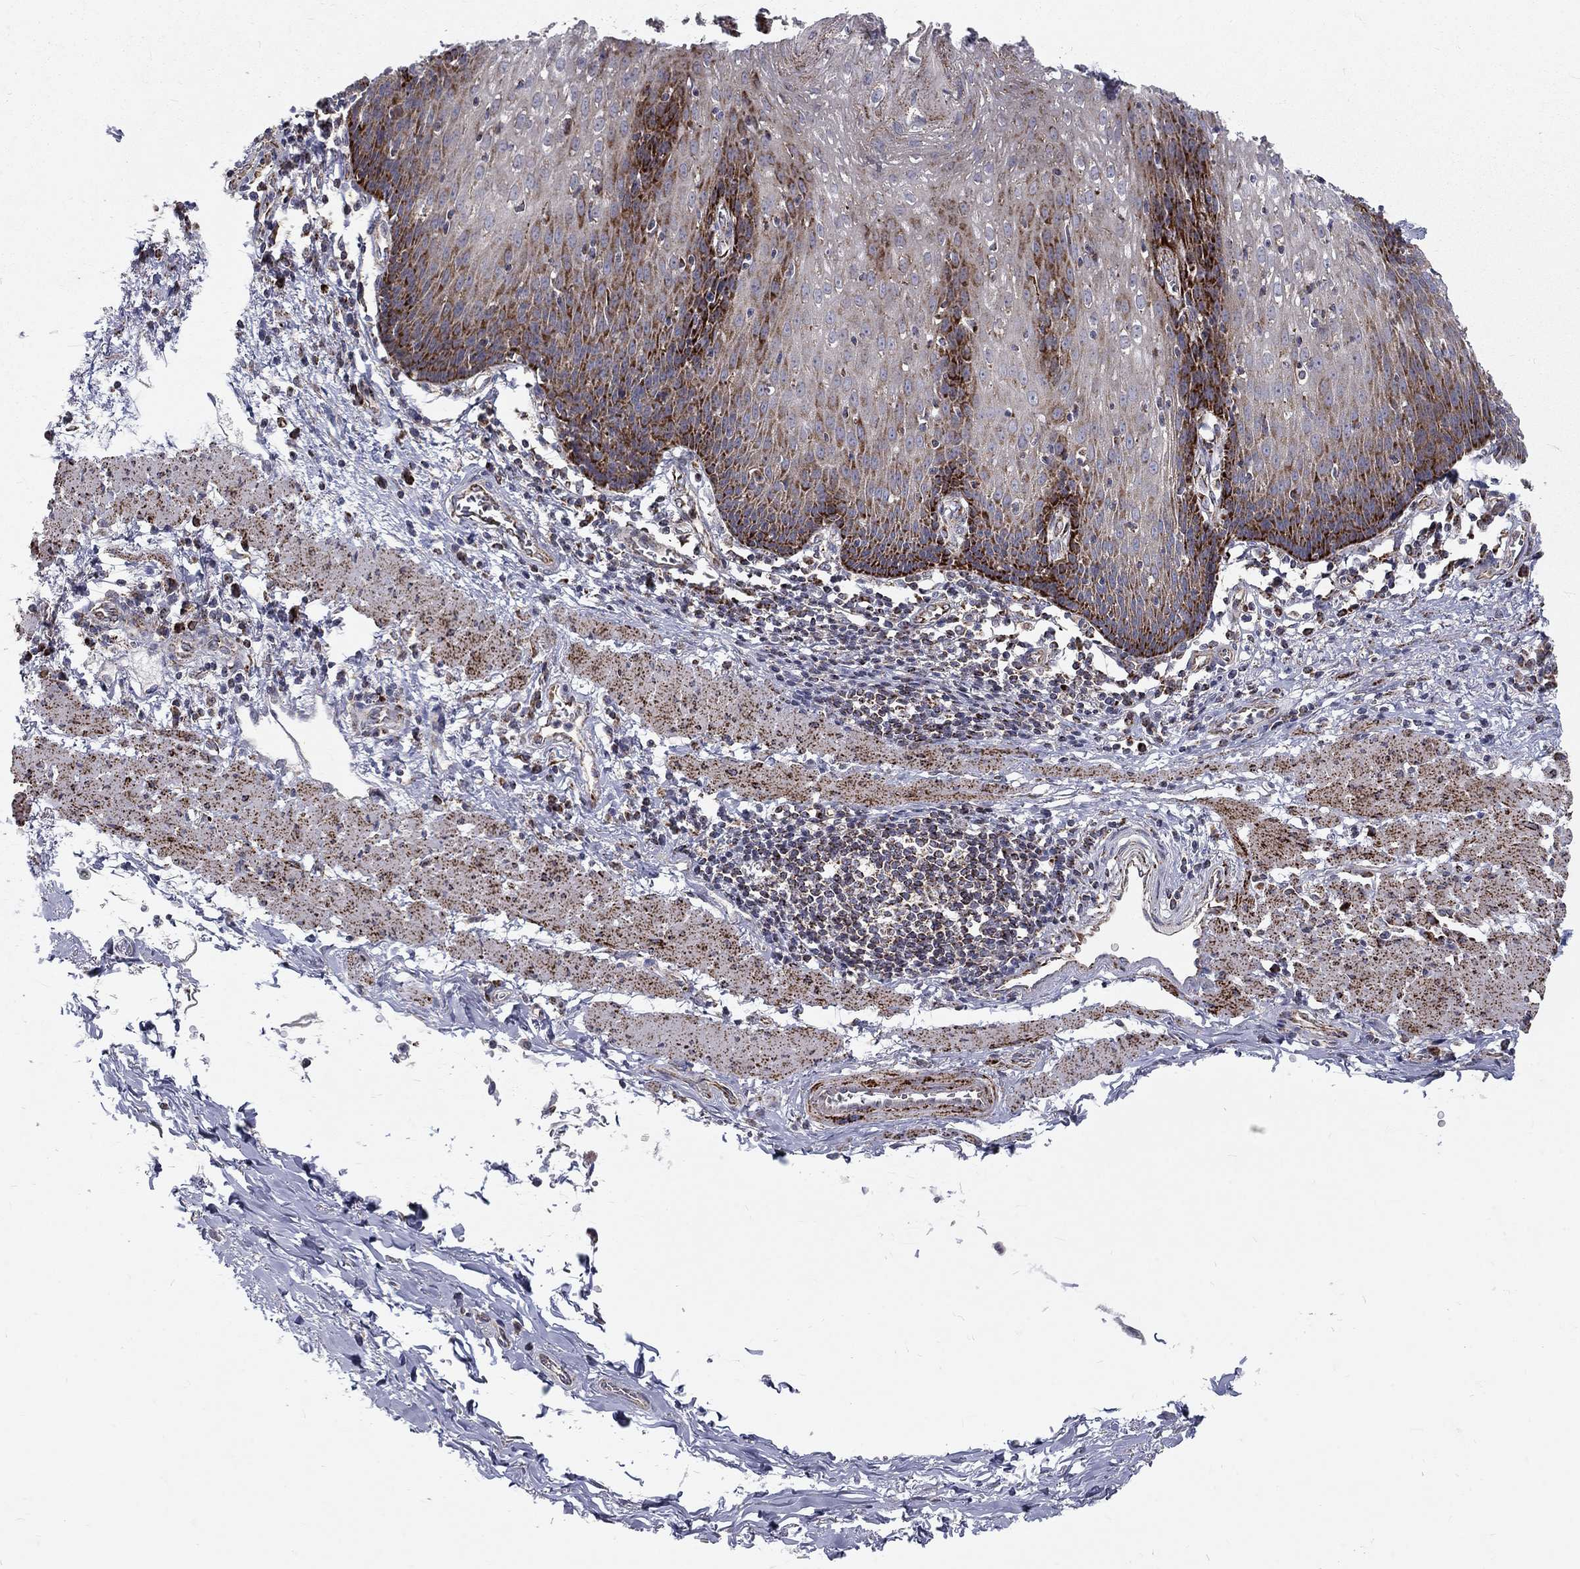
{"staining": {"intensity": "strong", "quantity": "<25%", "location": "cytoplasmic/membranous"}, "tissue": "esophagus", "cell_type": "Squamous epithelial cells", "image_type": "normal", "snomed": [{"axis": "morphology", "description": "Normal tissue, NOS"}, {"axis": "topography", "description": "Esophagus"}], "caption": "Protein staining reveals strong cytoplasmic/membranous positivity in approximately <25% of squamous epithelial cells in unremarkable esophagus. (DAB IHC, brown staining for protein, blue staining for nuclei).", "gene": "ALDH1B1", "patient": {"sex": "male", "age": 57}}